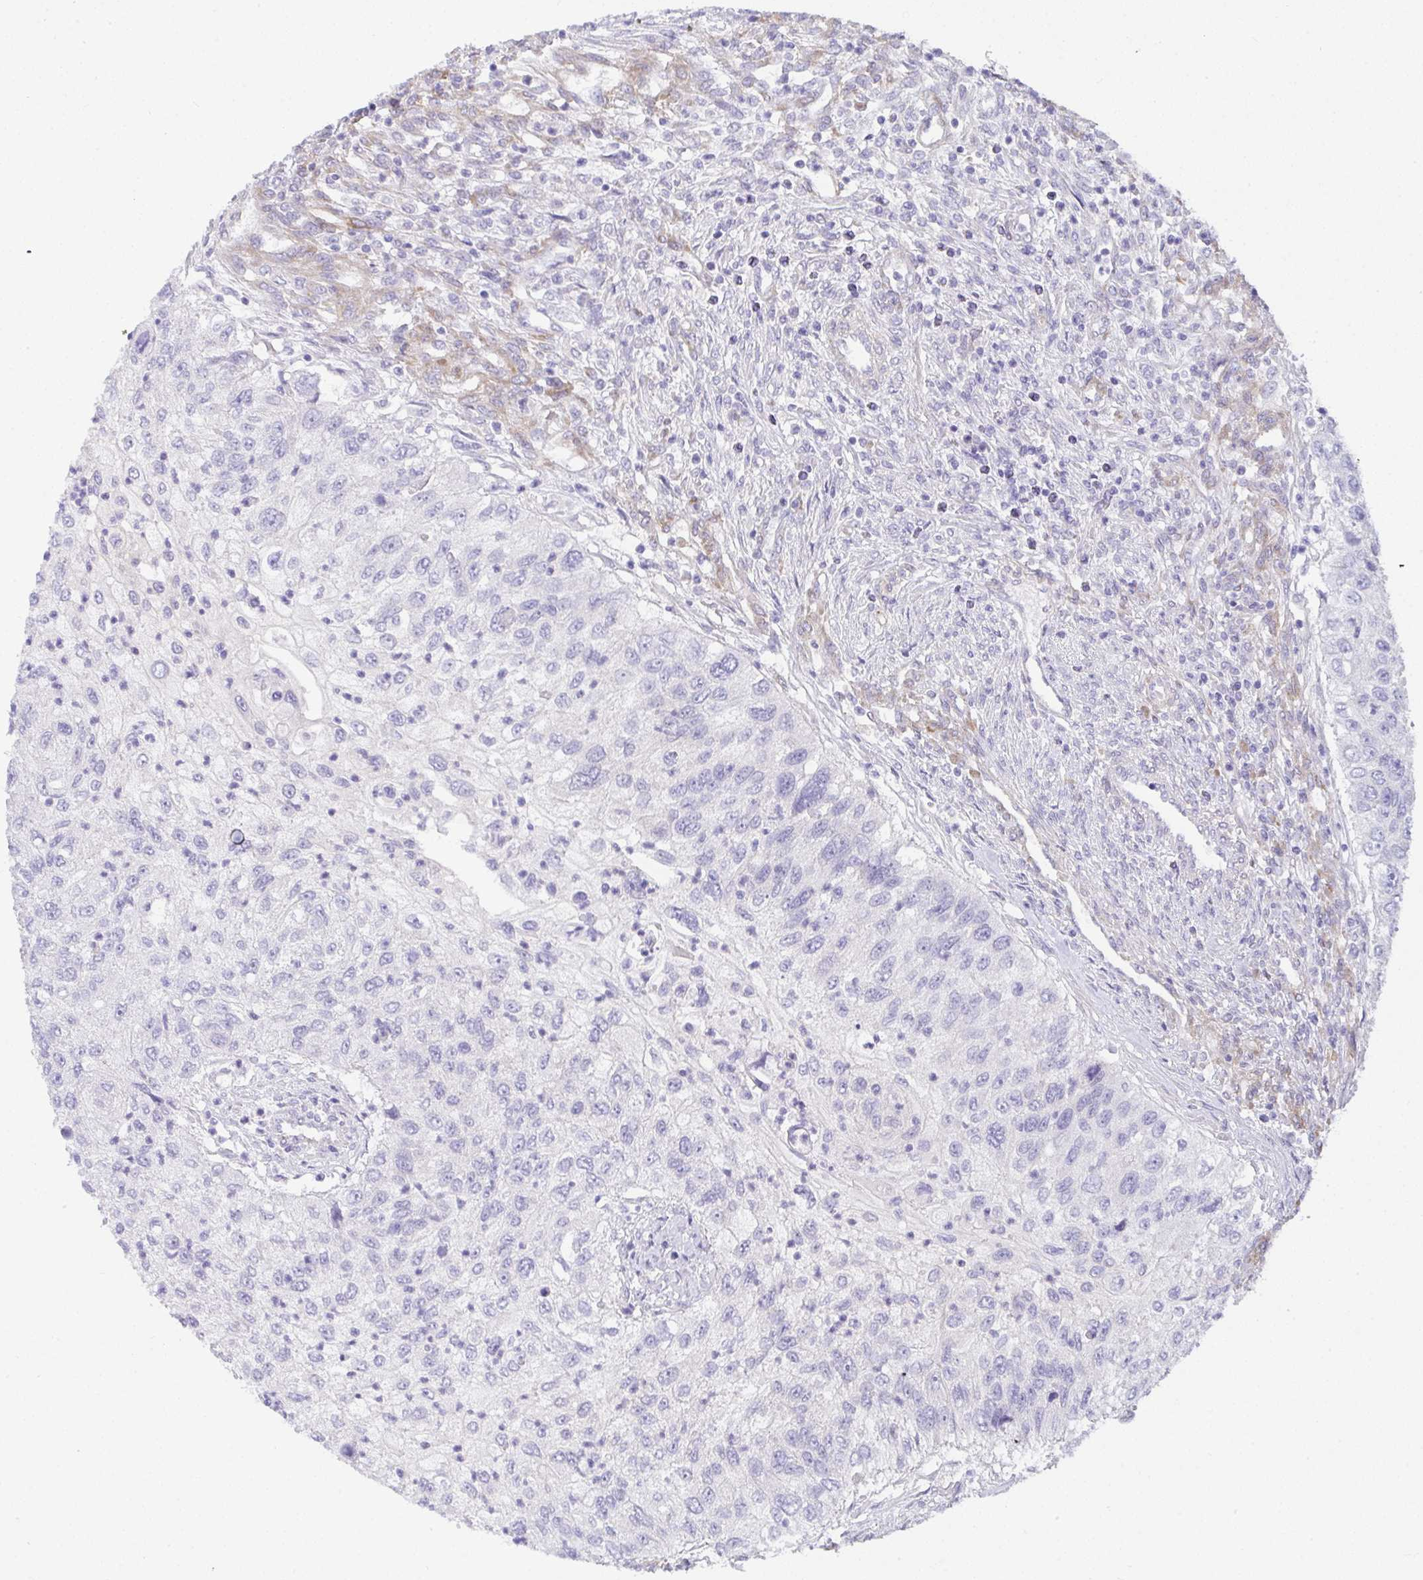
{"staining": {"intensity": "negative", "quantity": "none", "location": "none"}, "tissue": "urothelial cancer", "cell_type": "Tumor cells", "image_type": "cancer", "snomed": [{"axis": "morphology", "description": "Urothelial carcinoma, High grade"}, {"axis": "topography", "description": "Urinary bladder"}], "caption": "Immunohistochemical staining of urothelial cancer displays no significant staining in tumor cells. (DAB immunohistochemistry visualized using brightfield microscopy, high magnification).", "gene": "GAB1", "patient": {"sex": "female", "age": 60}}